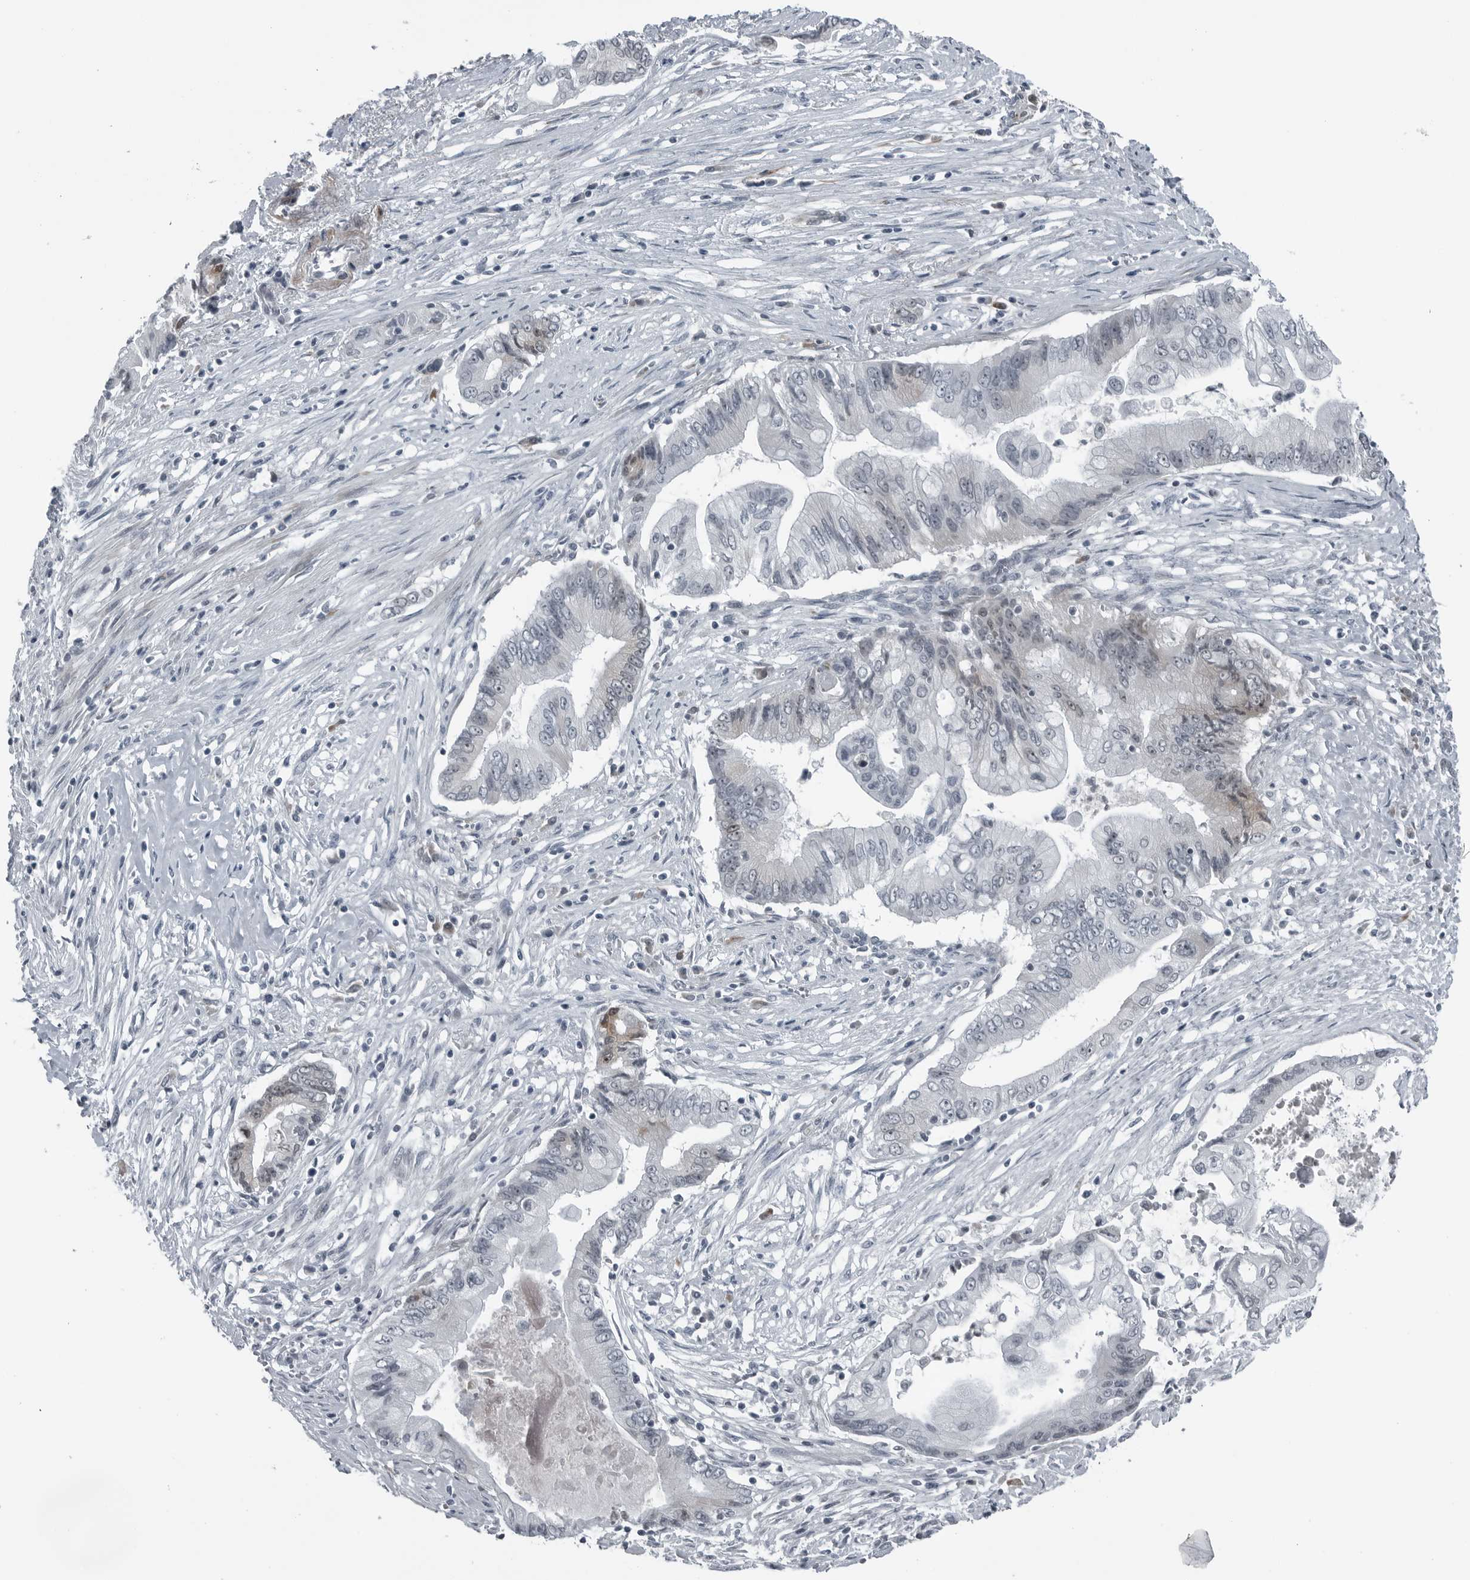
{"staining": {"intensity": "negative", "quantity": "none", "location": "none"}, "tissue": "pancreatic cancer", "cell_type": "Tumor cells", "image_type": "cancer", "snomed": [{"axis": "morphology", "description": "Adenocarcinoma, NOS"}, {"axis": "topography", "description": "Pancreas"}], "caption": "Photomicrograph shows no protein staining in tumor cells of pancreatic cancer tissue.", "gene": "DNAAF11", "patient": {"sex": "male", "age": 78}}